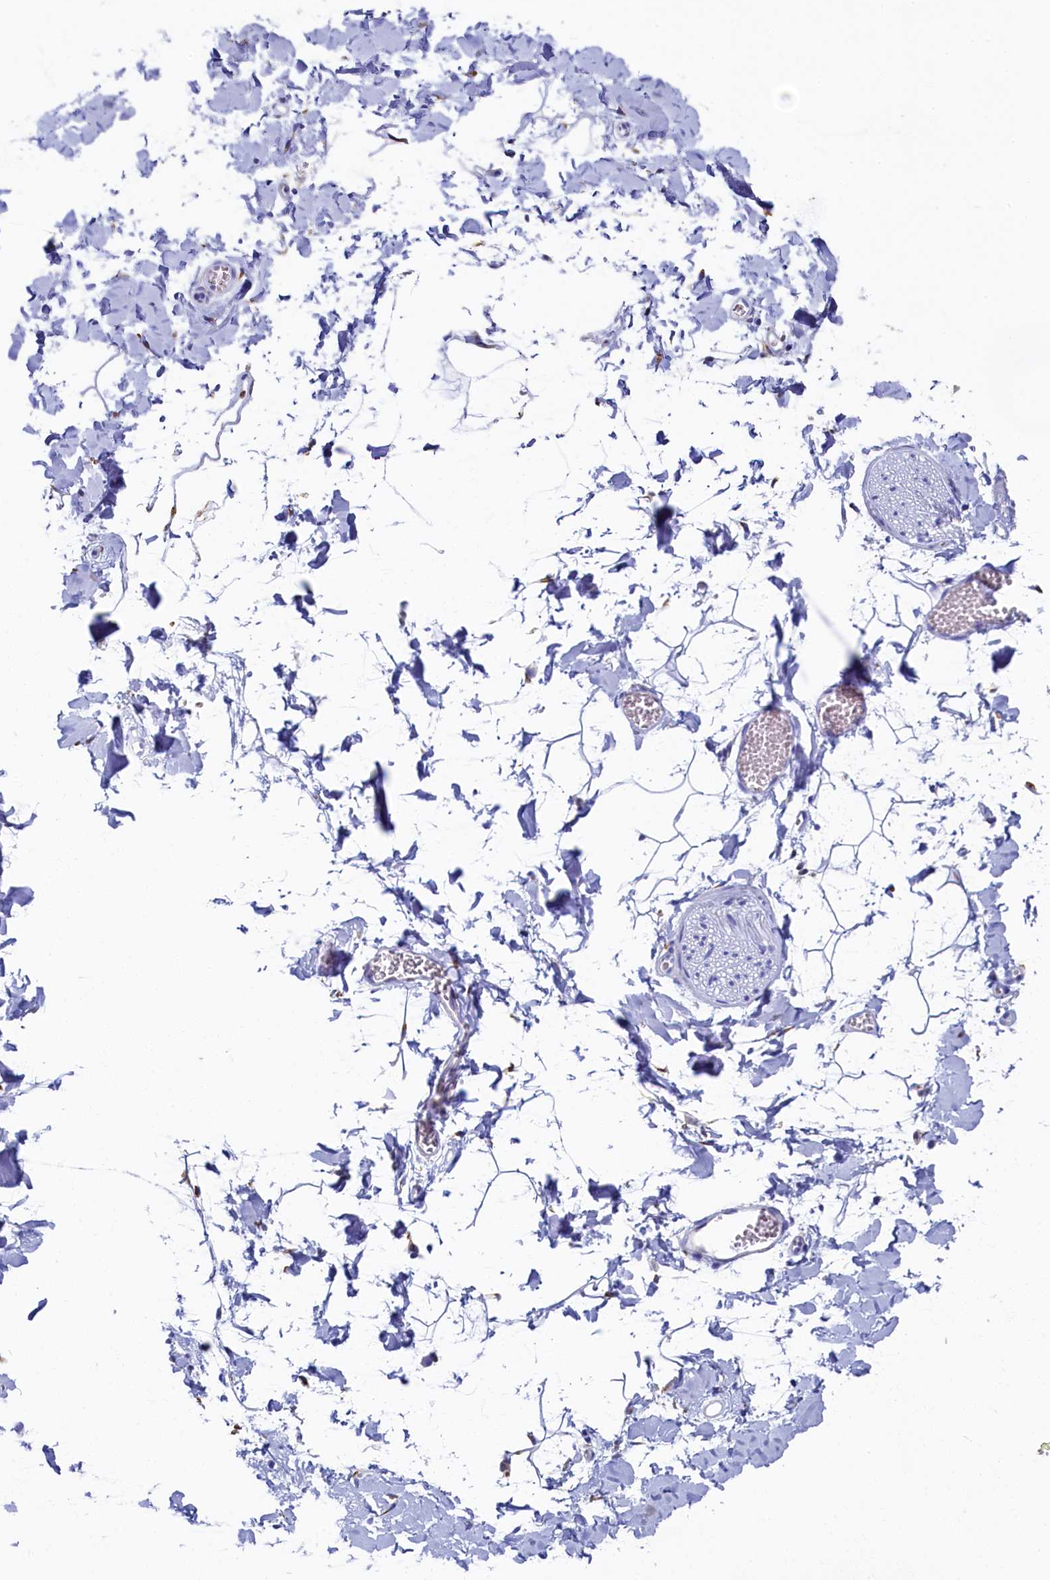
{"staining": {"intensity": "negative", "quantity": "none", "location": "none"}, "tissue": "adipose tissue", "cell_type": "Adipocytes", "image_type": "normal", "snomed": [{"axis": "morphology", "description": "Normal tissue, NOS"}, {"axis": "topography", "description": "Gallbladder"}, {"axis": "topography", "description": "Peripheral nerve tissue"}], "caption": "This image is of benign adipose tissue stained with immunohistochemistry (IHC) to label a protein in brown with the nuclei are counter-stained blue. There is no expression in adipocytes. (Brightfield microscopy of DAB immunohistochemistry at high magnification).", "gene": "TMEM18", "patient": {"sex": "male", "age": 38}}